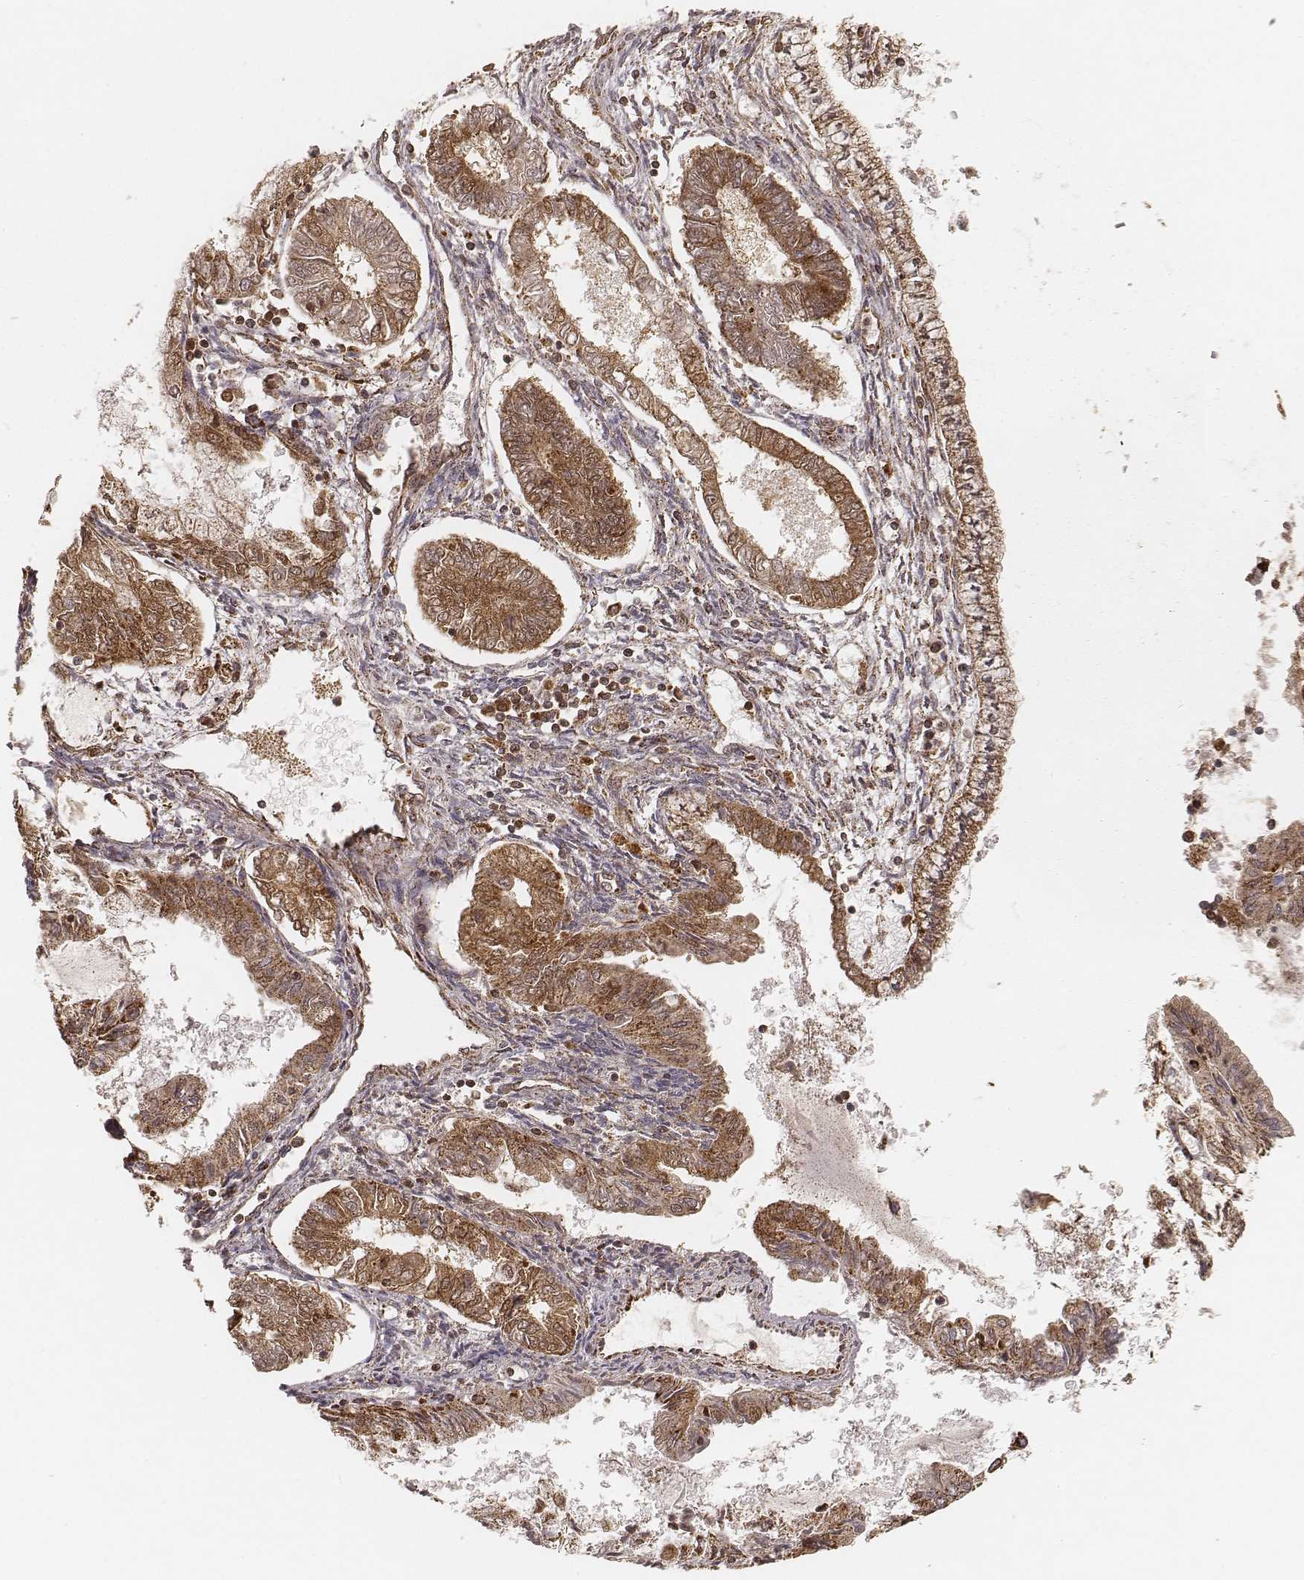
{"staining": {"intensity": "strong", "quantity": ">75%", "location": "cytoplasmic/membranous"}, "tissue": "endometrial cancer", "cell_type": "Tumor cells", "image_type": "cancer", "snomed": [{"axis": "morphology", "description": "Adenocarcinoma, NOS"}, {"axis": "topography", "description": "Endometrium"}], "caption": "IHC staining of endometrial cancer (adenocarcinoma), which demonstrates high levels of strong cytoplasmic/membranous positivity in approximately >75% of tumor cells indicating strong cytoplasmic/membranous protein positivity. The staining was performed using DAB (brown) for protein detection and nuclei were counterstained in hematoxylin (blue).", "gene": "CS", "patient": {"sex": "female", "age": 68}}